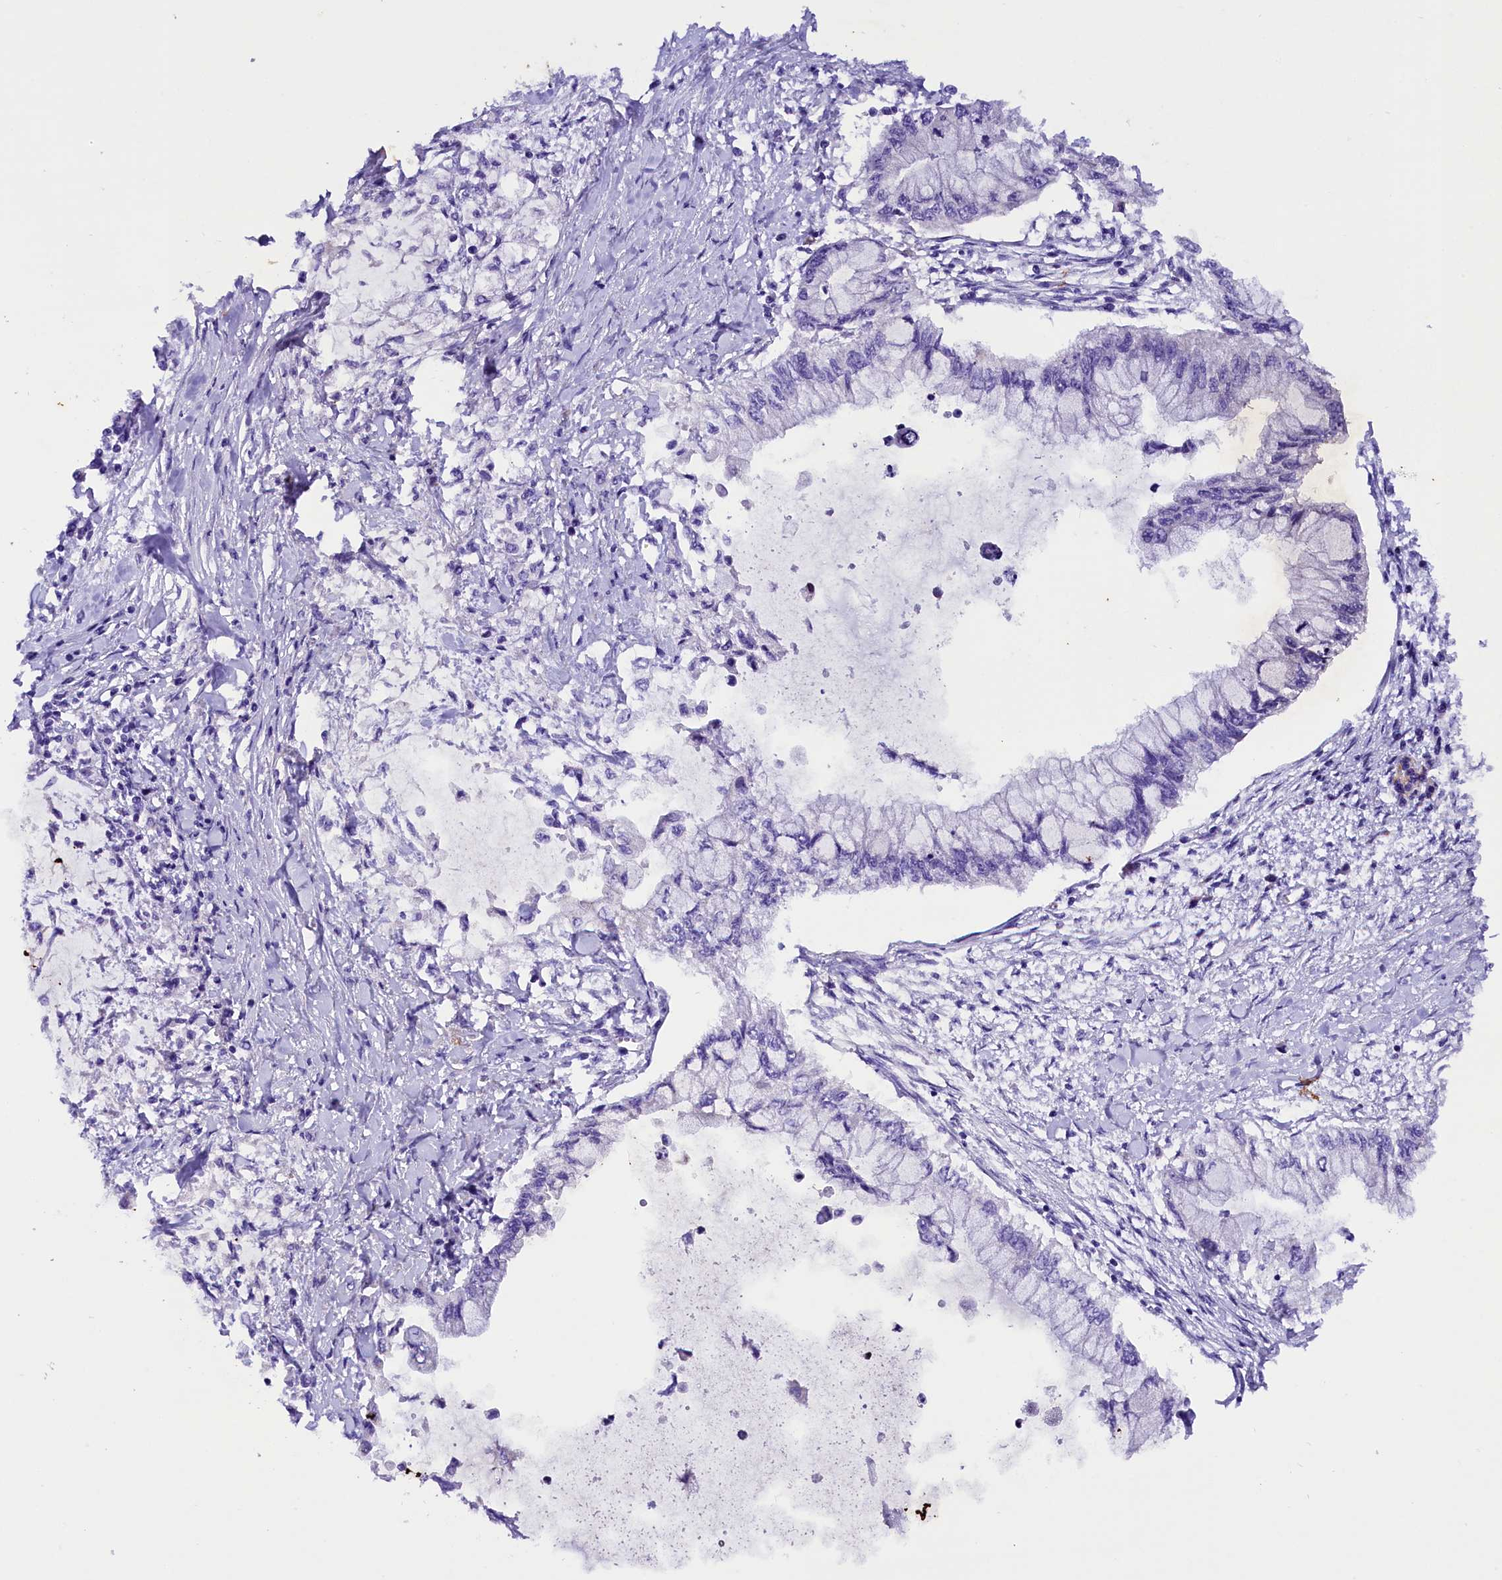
{"staining": {"intensity": "negative", "quantity": "none", "location": "none"}, "tissue": "pancreatic cancer", "cell_type": "Tumor cells", "image_type": "cancer", "snomed": [{"axis": "morphology", "description": "Adenocarcinoma, NOS"}, {"axis": "topography", "description": "Pancreas"}], "caption": "Immunohistochemistry of human pancreatic cancer shows no positivity in tumor cells.", "gene": "SIX5", "patient": {"sex": "male", "age": 48}}